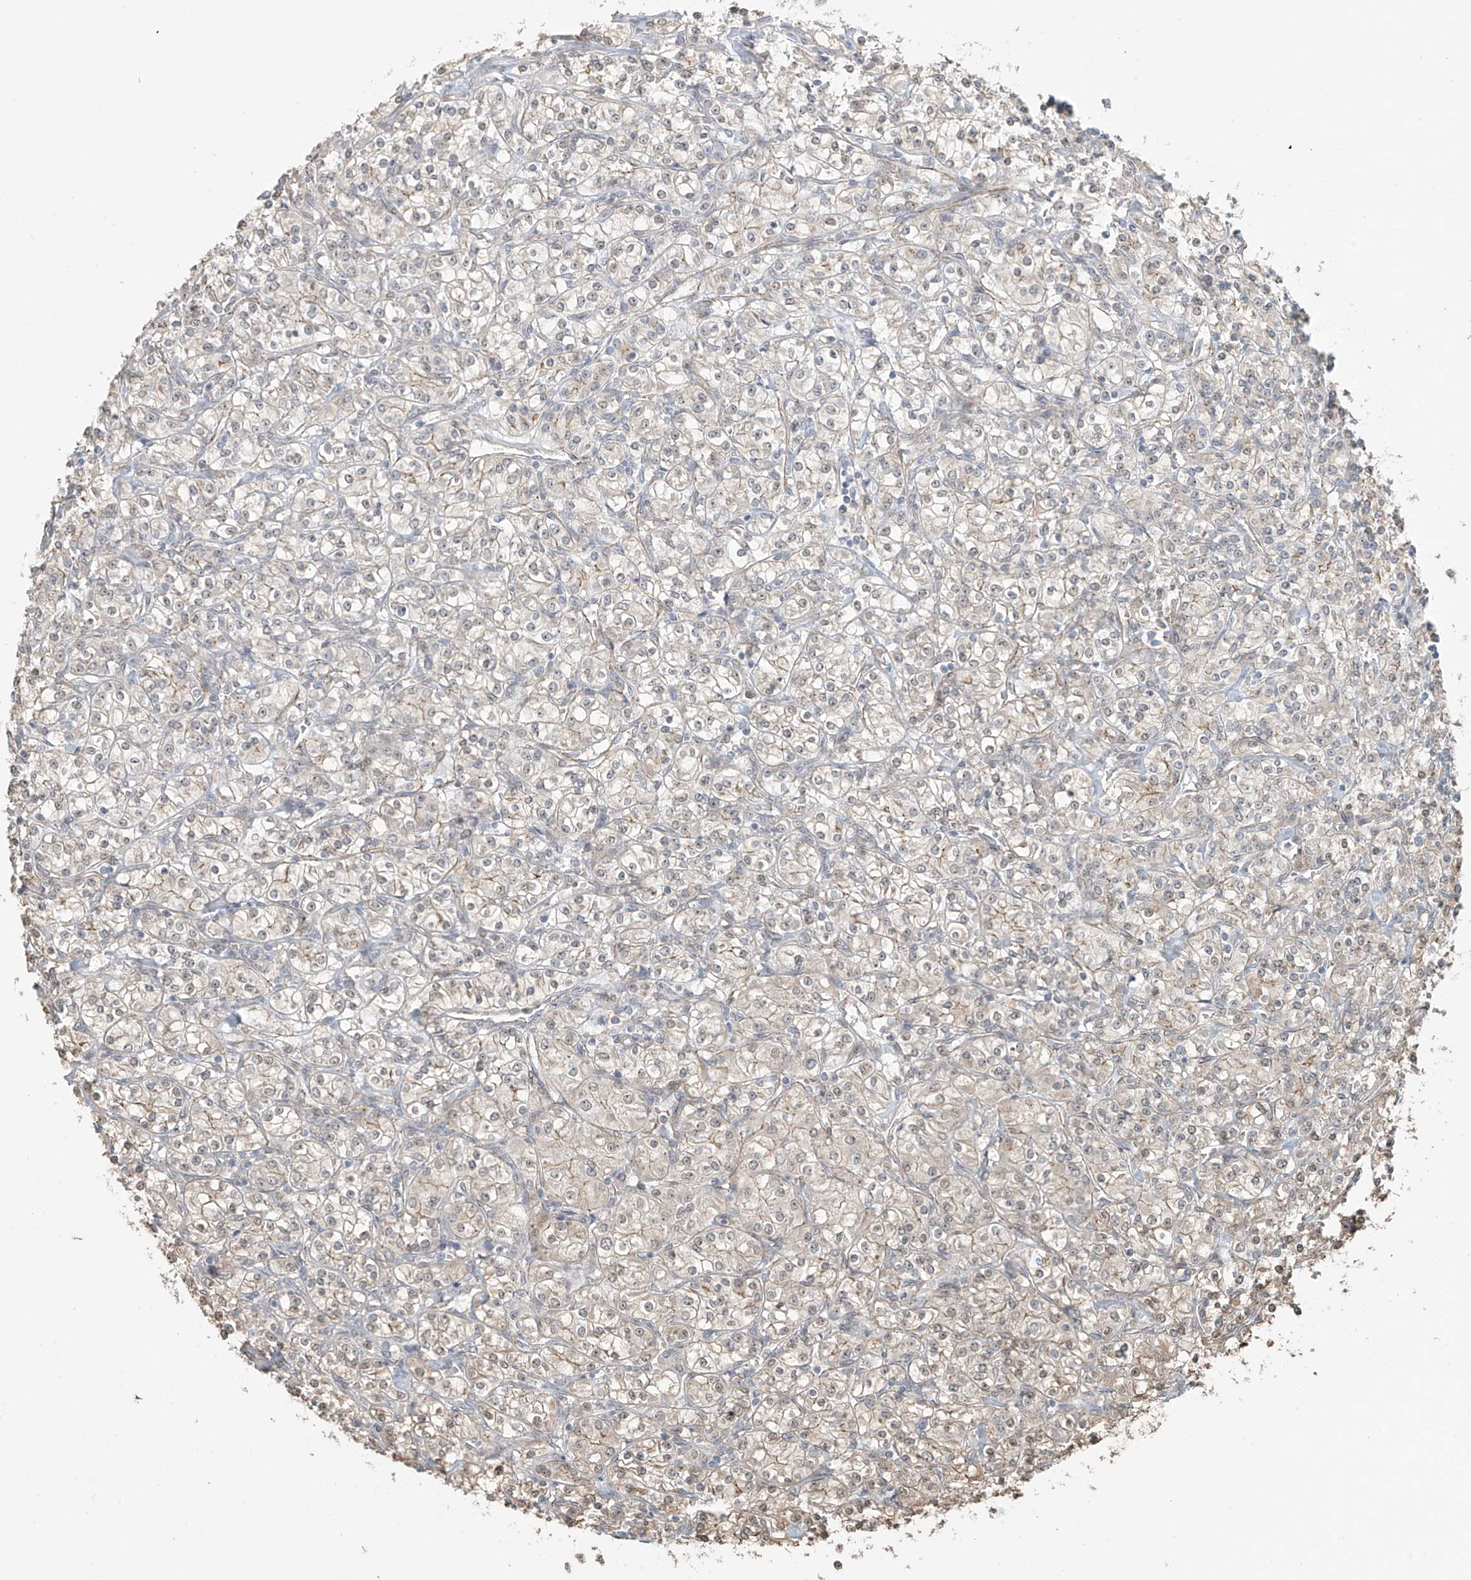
{"staining": {"intensity": "weak", "quantity": "25%-75%", "location": "cytoplasmic/membranous"}, "tissue": "renal cancer", "cell_type": "Tumor cells", "image_type": "cancer", "snomed": [{"axis": "morphology", "description": "Adenocarcinoma, NOS"}, {"axis": "topography", "description": "Kidney"}], "caption": "DAB (3,3'-diaminobenzidine) immunohistochemical staining of adenocarcinoma (renal) demonstrates weak cytoplasmic/membranous protein staining in about 25%-75% of tumor cells.", "gene": "ZNF16", "patient": {"sex": "male", "age": 77}}